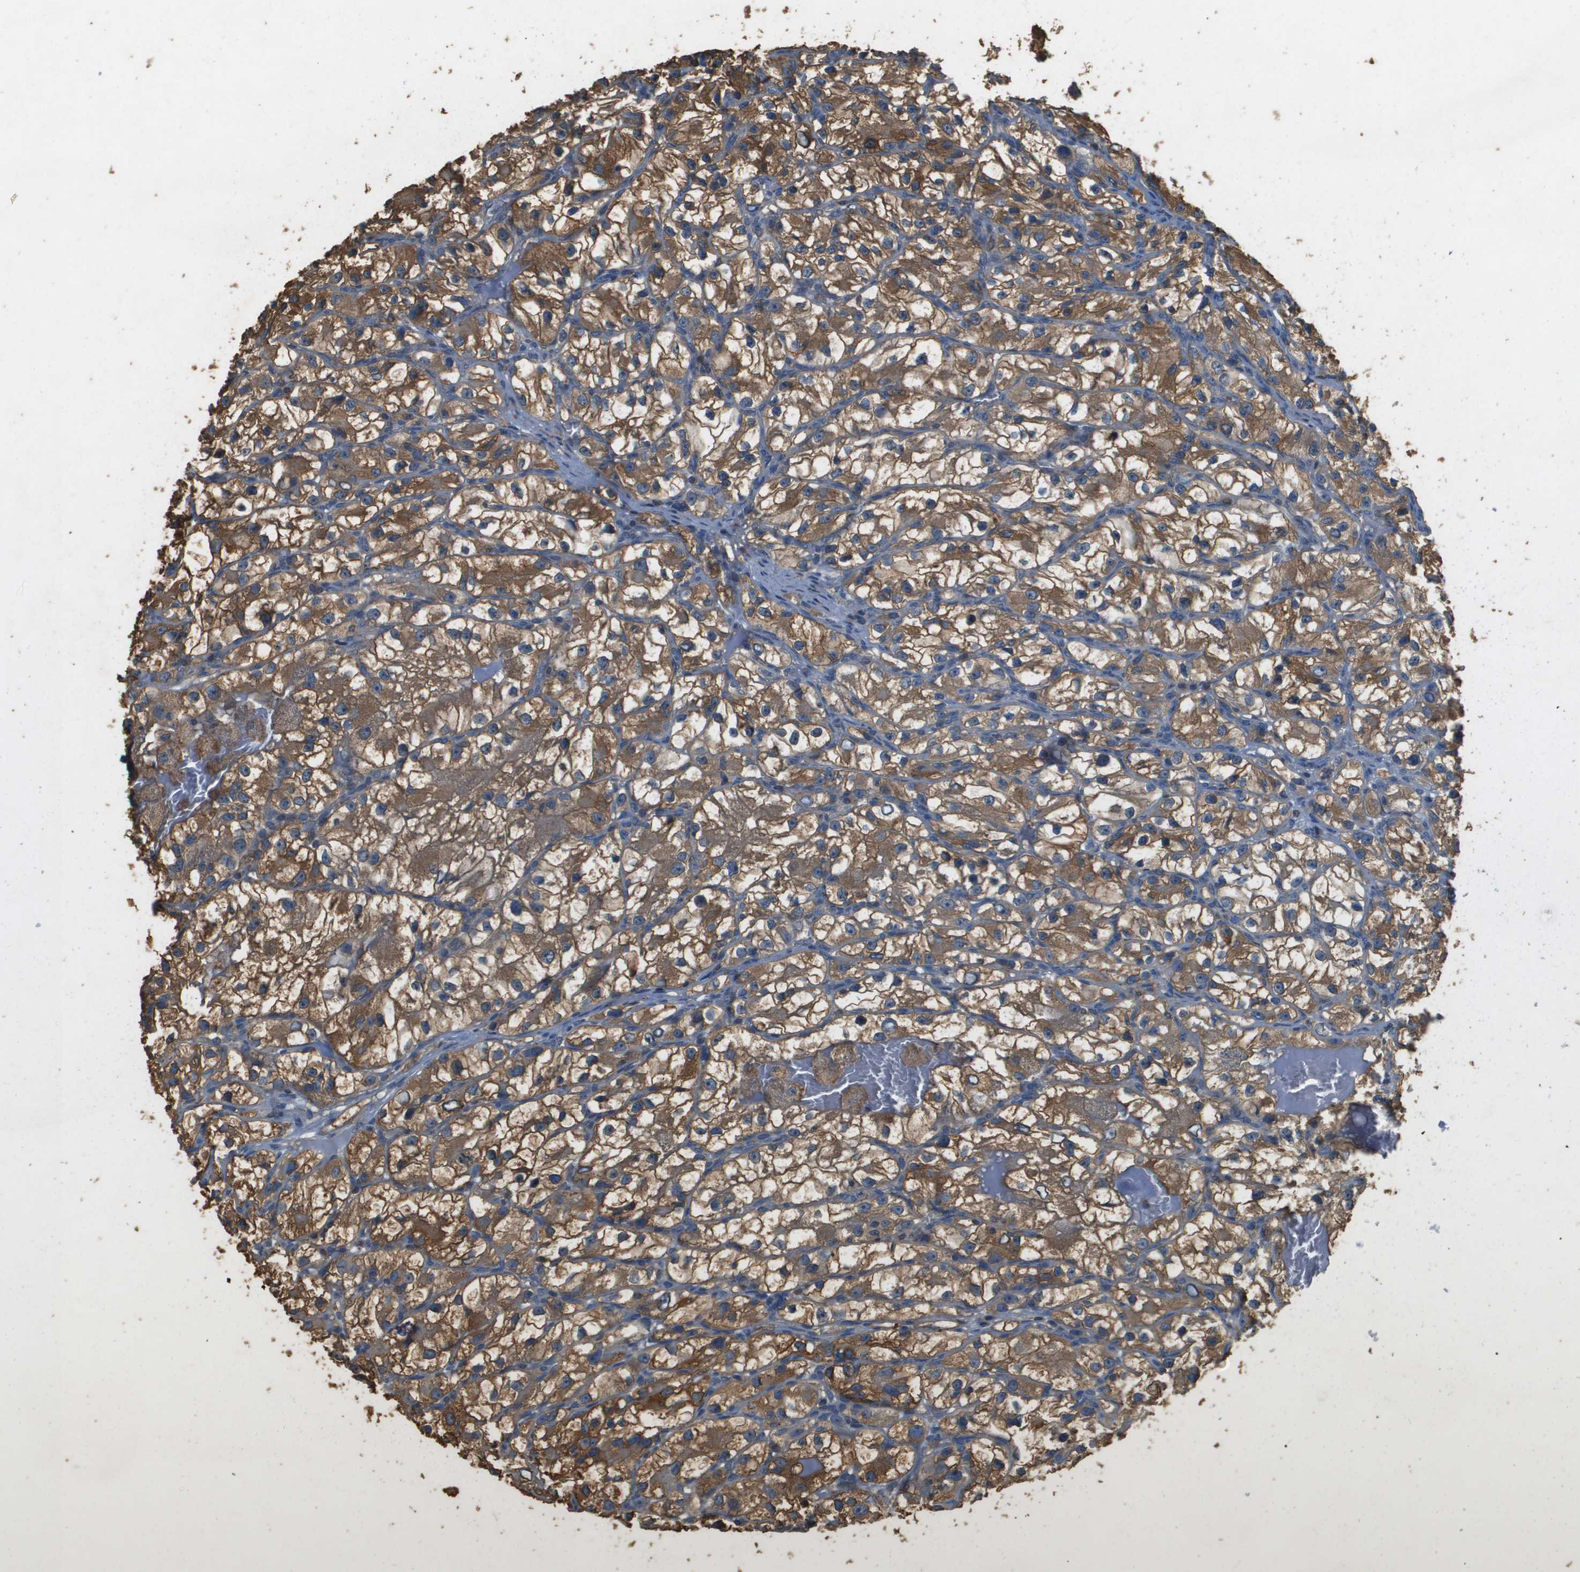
{"staining": {"intensity": "moderate", "quantity": ">75%", "location": "cytoplasmic/membranous"}, "tissue": "renal cancer", "cell_type": "Tumor cells", "image_type": "cancer", "snomed": [{"axis": "morphology", "description": "Adenocarcinoma, NOS"}, {"axis": "topography", "description": "Kidney"}], "caption": "Immunohistochemistry (DAB (3,3'-diaminobenzidine)) staining of renal cancer demonstrates moderate cytoplasmic/membranous protein staining in about >75% of tumor cells.", "gene": "MS4A7", "patient": {"sex": "female", "age": 57}}